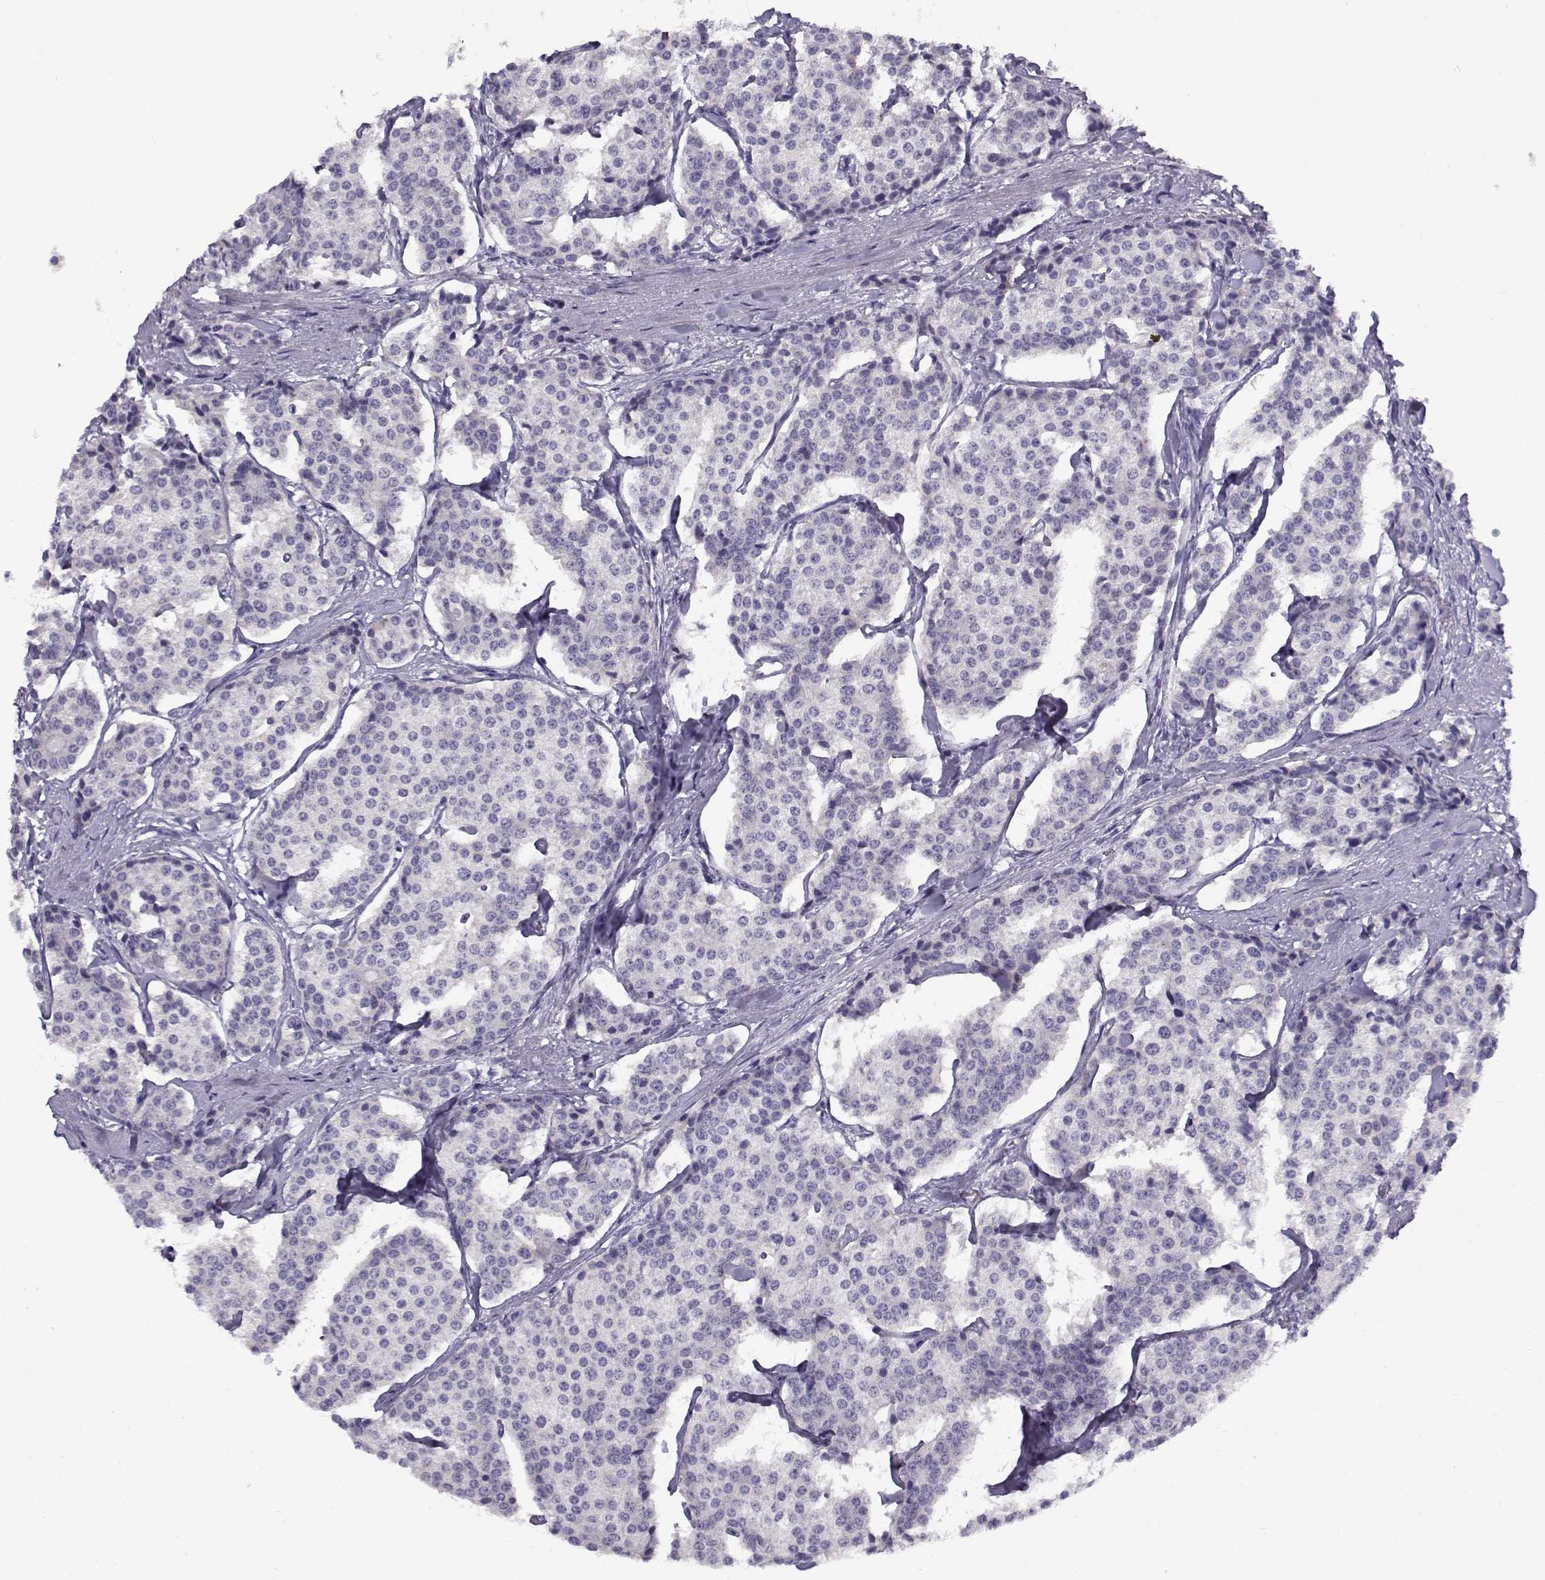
{"staining": {"intensity": "negative", "quantity": "none", "location": "none"}, "tissue": "carcinoid", "cell_type": "Tumor cells", "image_type": "cancer", "snomed": [{"axis": "morphology", "description": "Carcinoid, malignant, NOS"}, {"axis": "topography", "description": "Small intestine"}], "caption": "This is an IHC photomicrograph of carcinoid. There is no expression in tumor cells.", "gene": "FAM166A", "patient": {"sex": "female", "age": 65}}